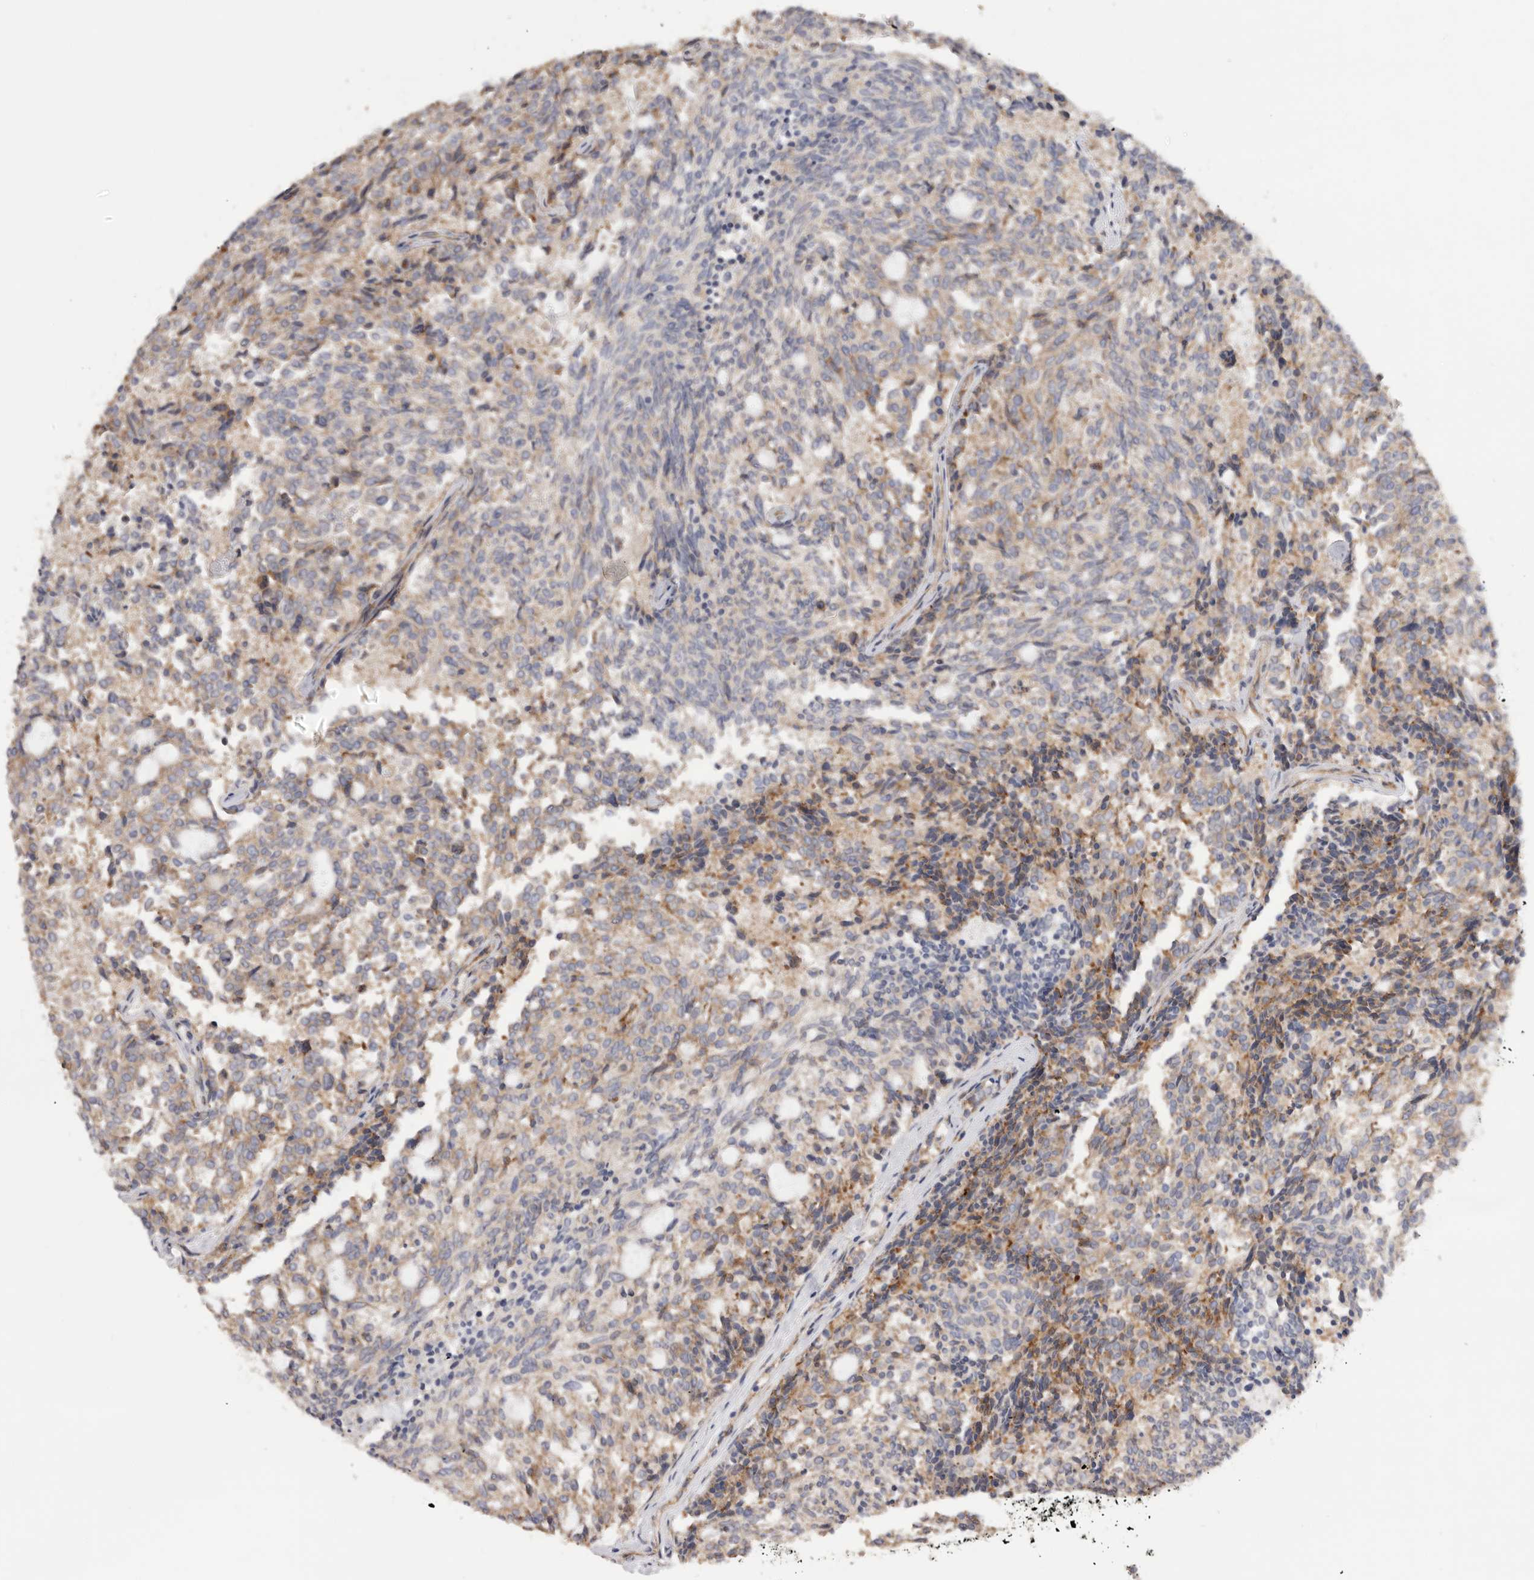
{"staining": {"intensity": "weak", "quantity": ">75%", "location": "cytoplasmic/membranous"}, "tissue": "carcinoid", "cell_type": "Tumor cells", "image_type": "cancer", "snomed": [{"axis": "morphology", "description": "Carcinoid, malignant, NOS"}, {"axis": "topography", "description": "Pancreas"}], "caption": "Immunohistochemical staining of malignant carcinoid shows low levels of weak cytoplasmic/membranous staining in approximately >75% of tumor cells.", "gene": "SERBP1", "patient": {"sex": "female", "age": 54}}